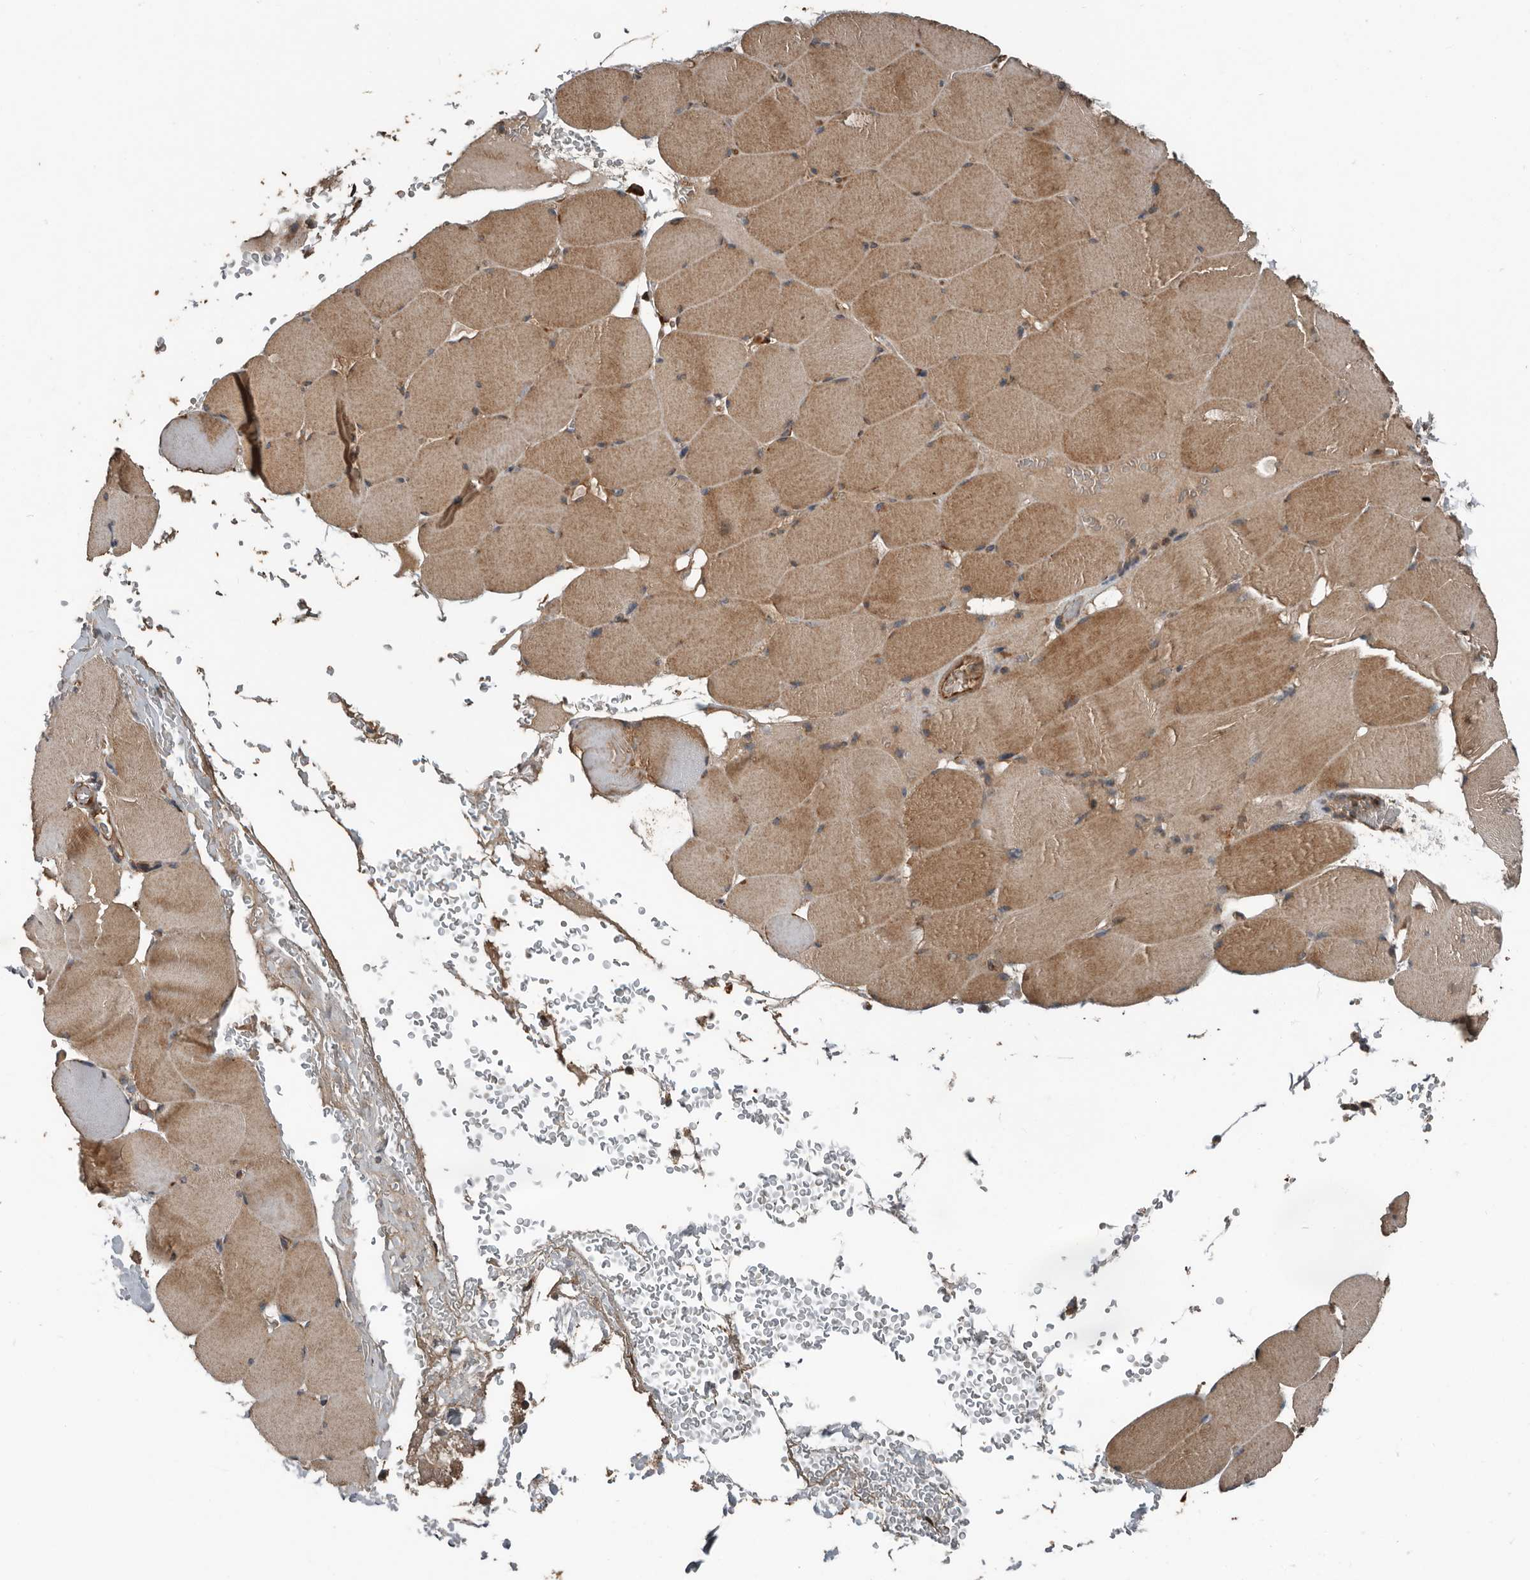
{"staining": {"intensity": "moderate", "quantity": ">75%", "location": "cytoplasmic/membranous"}, "tissue": "skeletal muscle", "cell_type": "Myocytes", "image_type": "normal", "snomed": [{"axis": "morphology", "description": "Normal tissue, NOS"}, {"axis": "topography", "description": "Skeletal muscle"}], "caption": "A medium amount of moderate cytoplasmic/membranous positivity is appreciated in about >75% of myocytes in unremarkable skeletal muscle.", "gene": "RNF207", "patient": {"sex": "male", "age": 62}}